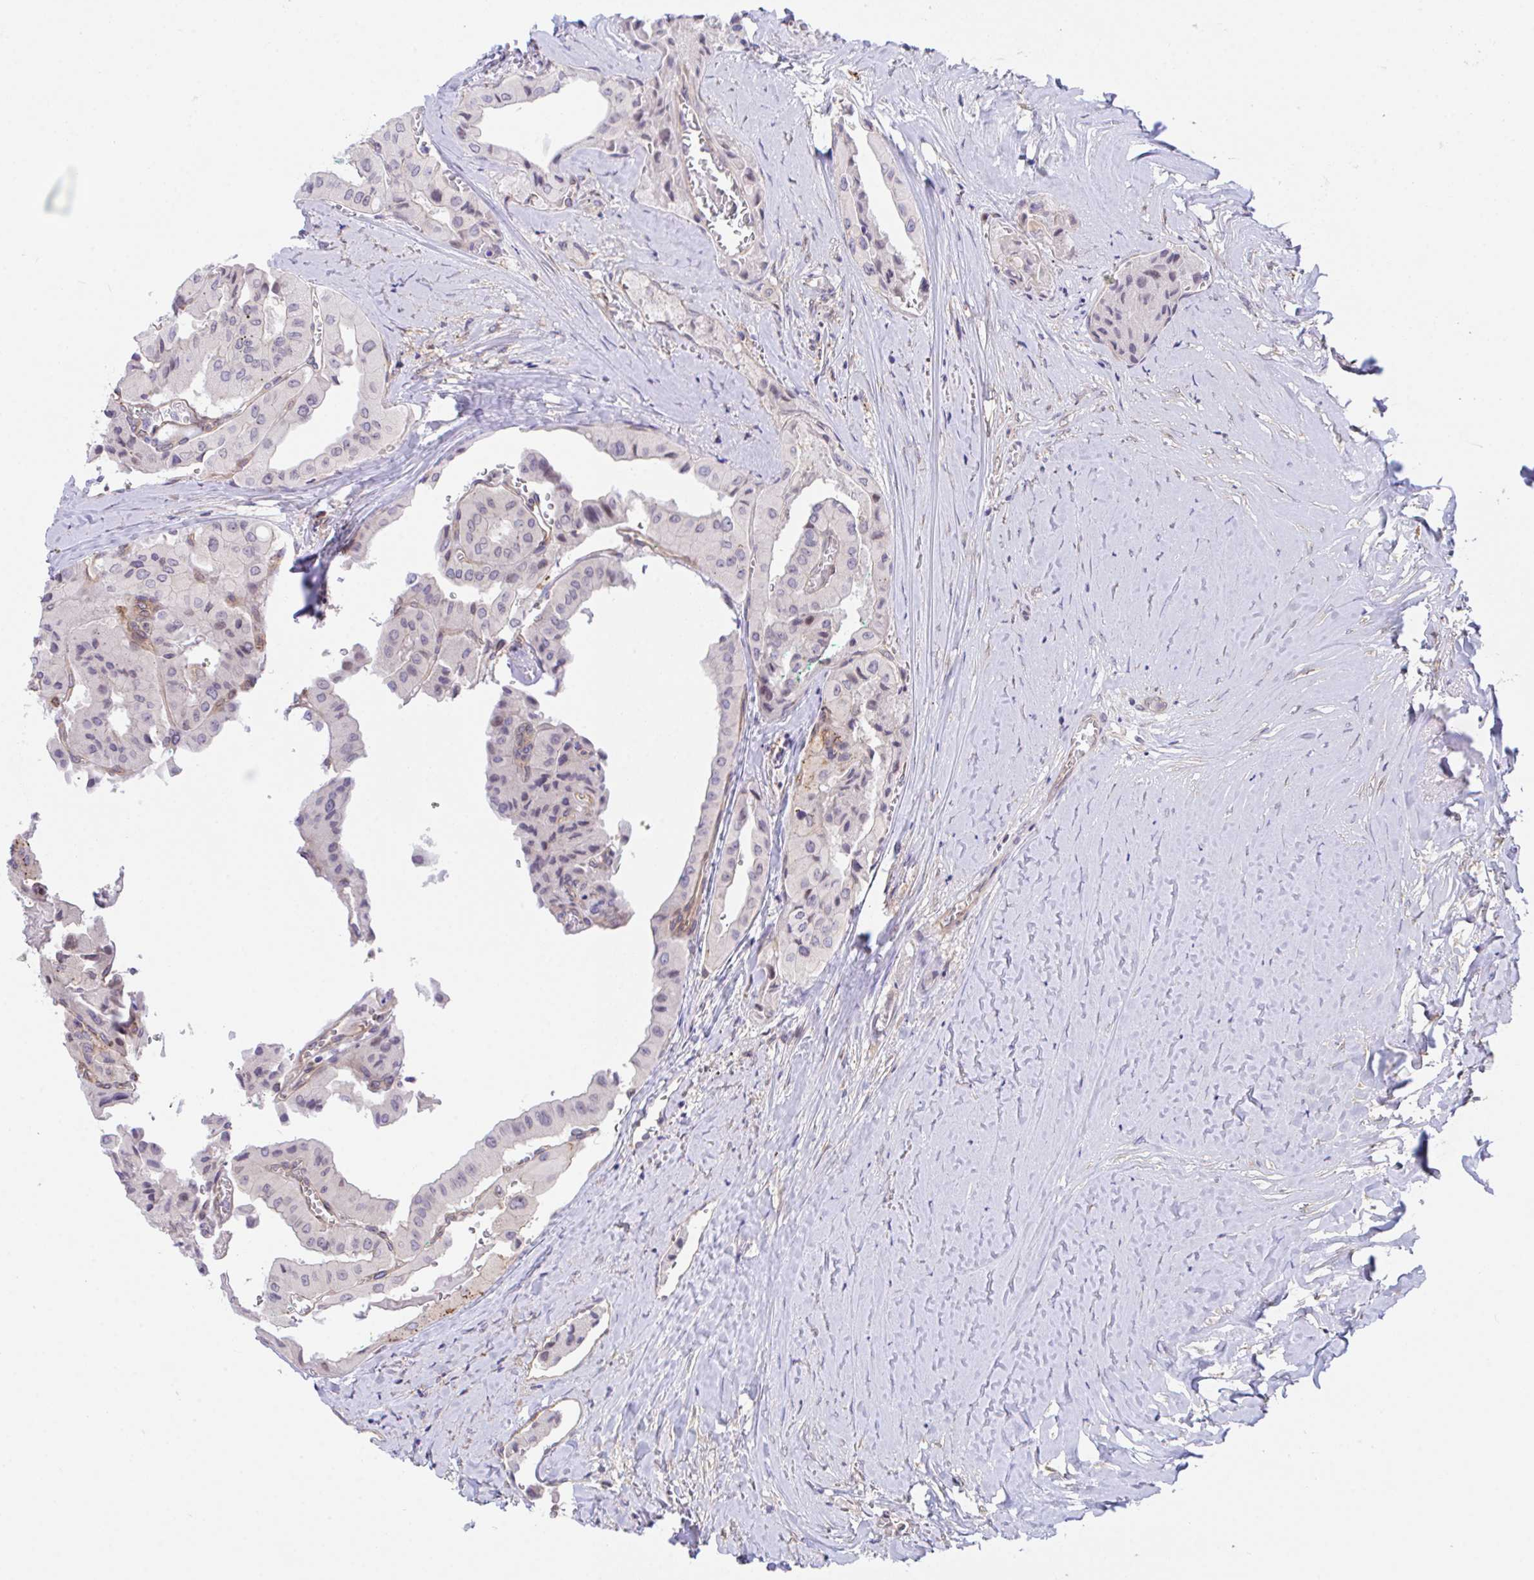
{"staining": {"intensity": "negative", "quantity": "none", "location": "none"}, "tissue": "thyroid cancer", "cell_type": "Tumor cells", "image_type": "cancer", "snomed": [{"axis": "morphology", "description": "Normal tissue, NOS"}, {"axis": "morphology", "description": "Papillary adenocarcinoma, NOS"}, {"axis": "topography", "description": "Thyroid gland"}], "caption": "Immunohistochemistry of human thyroid papillary adenocarcinoma demonstrates no positivity in tumor cells. (Brightfield microscopy of DAB (3,3'-diaminobenzidine) immunohistochemistry (IHC) at high magnification).", "gene": "ZBED3", "patient": {"sex": "female", "age": 59}}